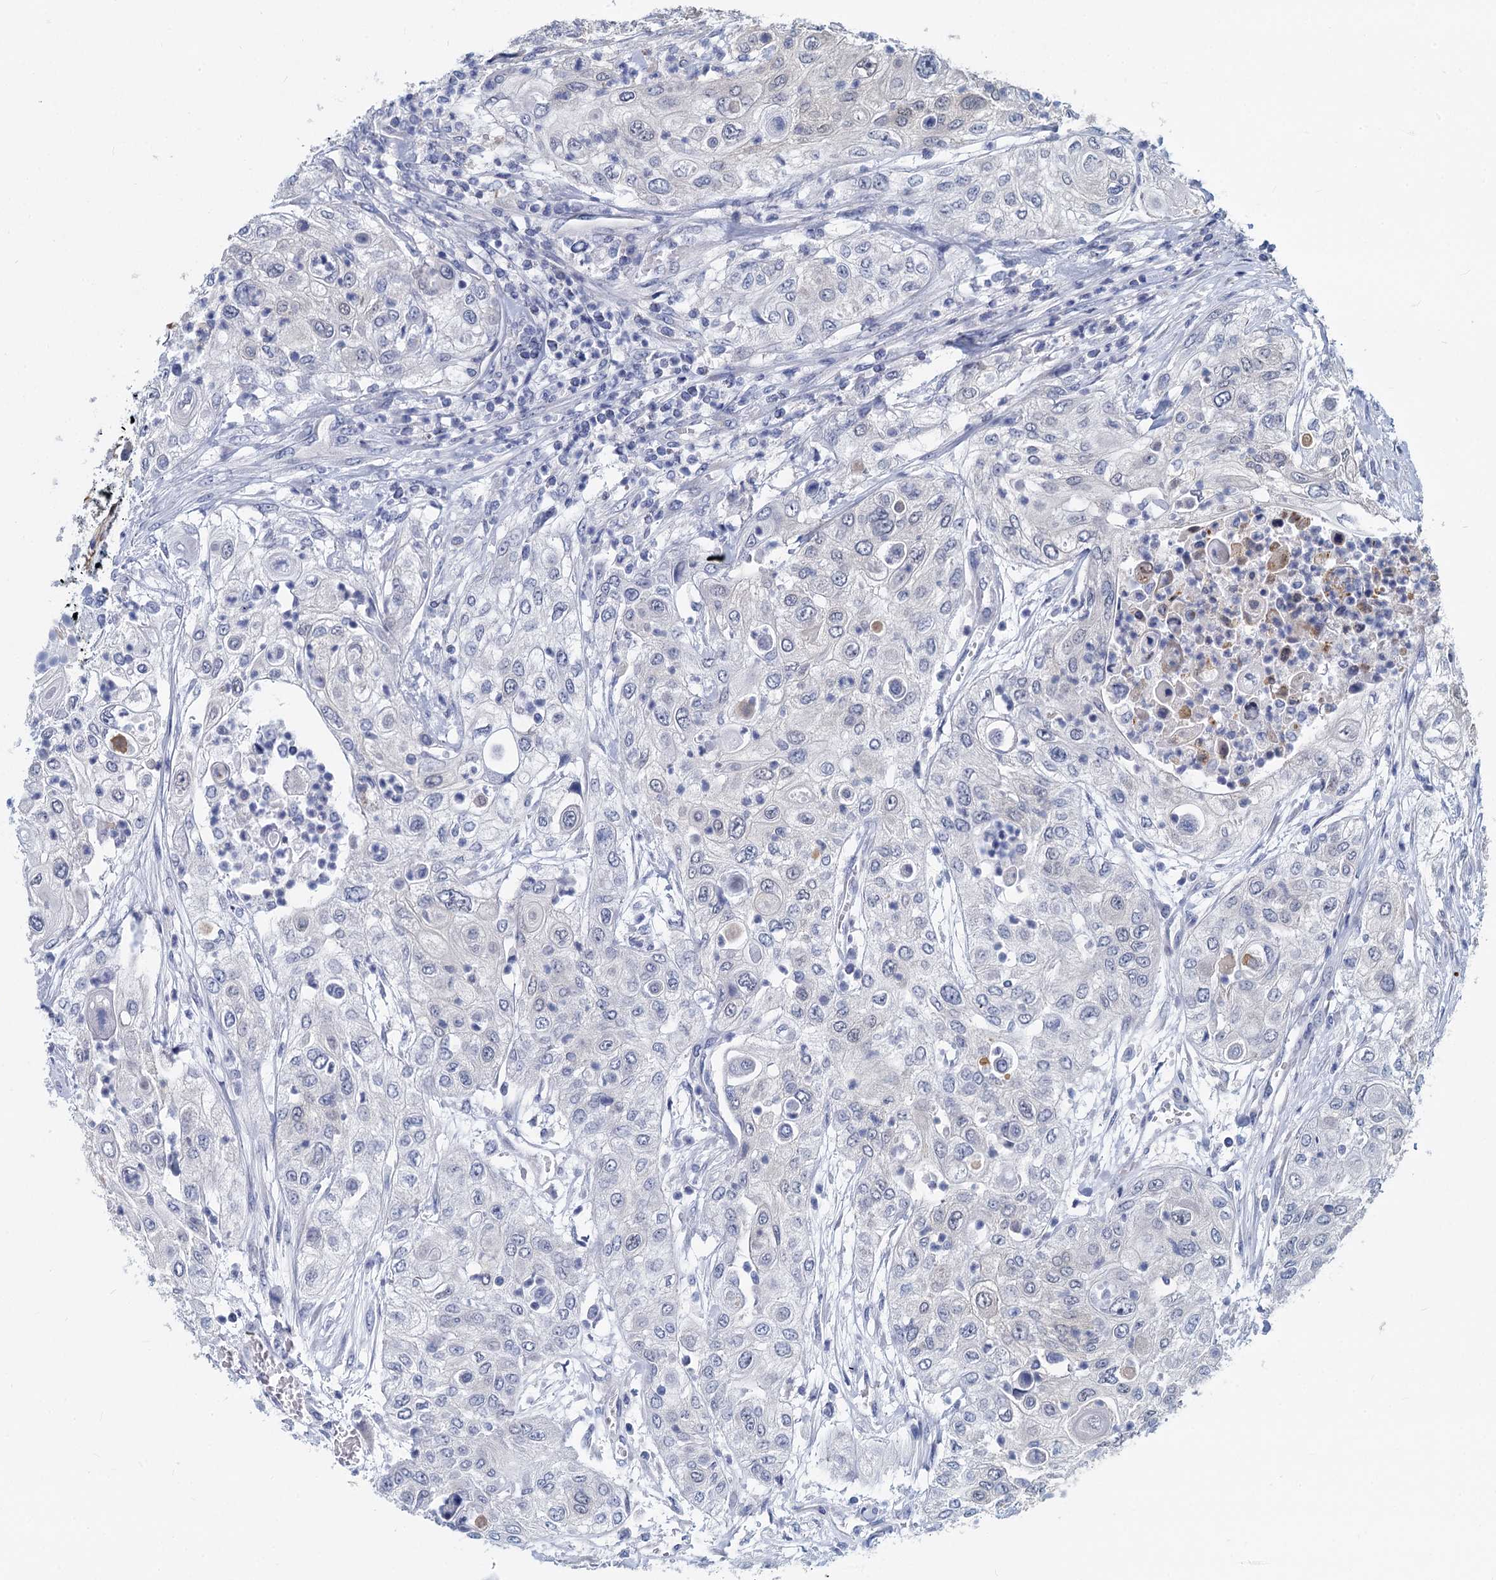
{"staining": {"intensity": "negative", "quantity": "none", "location": "none"}, "tissue": "urothelial cancer", "cell_type": "Tumor cells", "image_type": "cancer", "snomed": [{"axis": "morphology", "description": "Urothelial carcinoma, High grade"}, {"axis": "topography", "description": "Urinary bladder"}], "caption": "Immunohistochemistry image of human urothelial cancer stained for a protein (brown), which shows no expression in tumor cells. (Immunohistochemistry, brightfield microscopy, high magnification).", "gene": "GSTM3", "patient": {"sex": "female", "age": 79}}